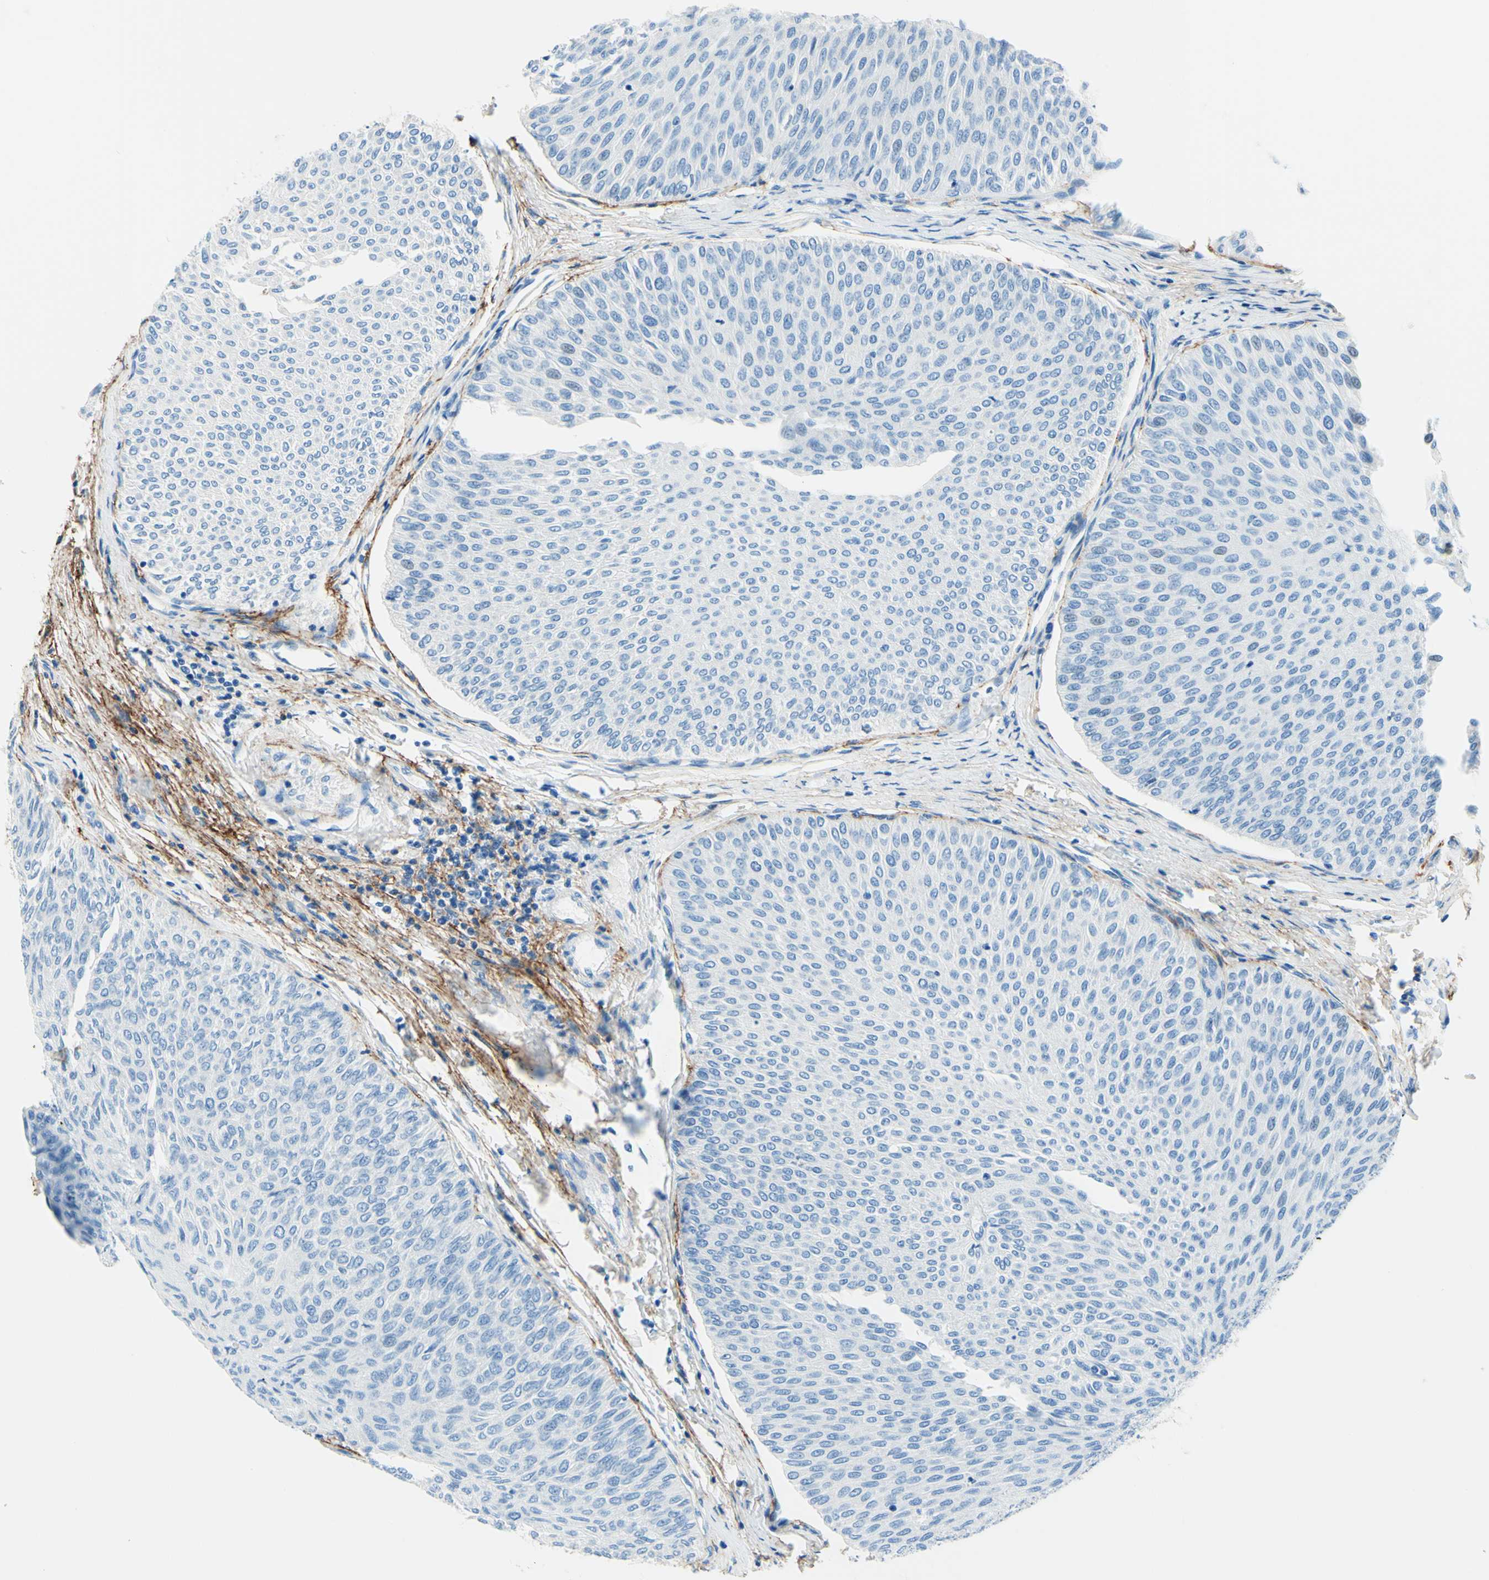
{"staining": {"intensity": "negative", "quantity": "none", "location": "none"}, "tissue": "urothelial cancer", "cell_type": "Tumor cells", "image_type": "cancer", "snomed": [{"axis": "morphology", "description": "Urothelial carcinoma, Low grade"}, {"axis": "topography", "description": "Urinary bladder"}], "caption": "Tumor cells show no significant protein expression in low-grade urothelial carcinoma.", "gene": "MFAP5", "patient": {"sex": "male", "age": 78}}